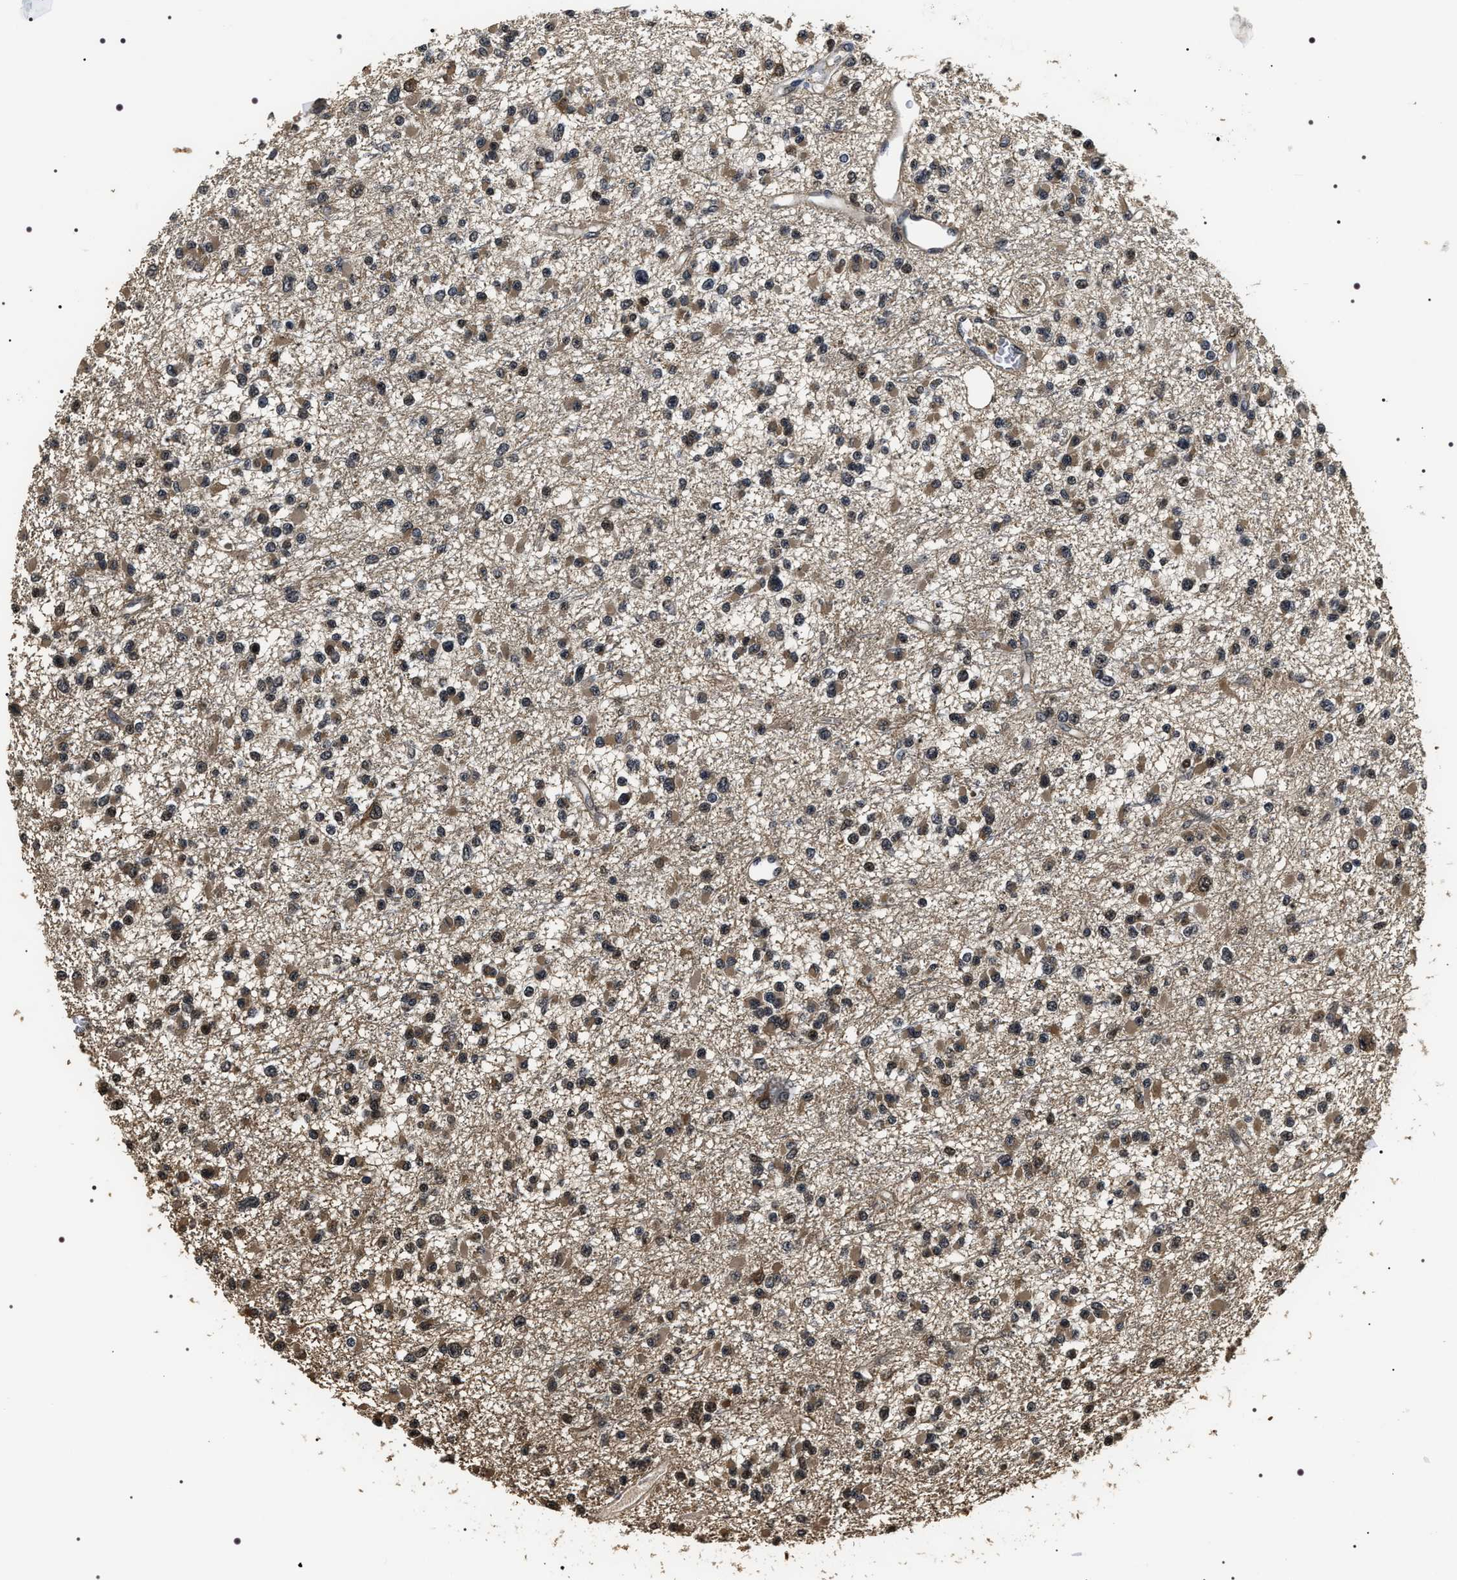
{"staining": {"intensity": "weak", "quantity": ">75%", "location": "cytoplasmic/membranous,nuclear"}, "tissue": "glioma", "cell_type": "Tumor cells", "image_type": "cancer", "snomed": [{"axis": "morphology", "description": "Glioma, malignant, Low grade"}, {"axis": "topography", "description": "Brain"}], "caption": "Glioma stained with DAB IHC demonstrates low levels of weak cytoplasmic/membranous and nuclear expression in approximately >75% of tumor cells.", "gene": "ARHGAP22", "patient": {"sex": "female", "age": 22}}